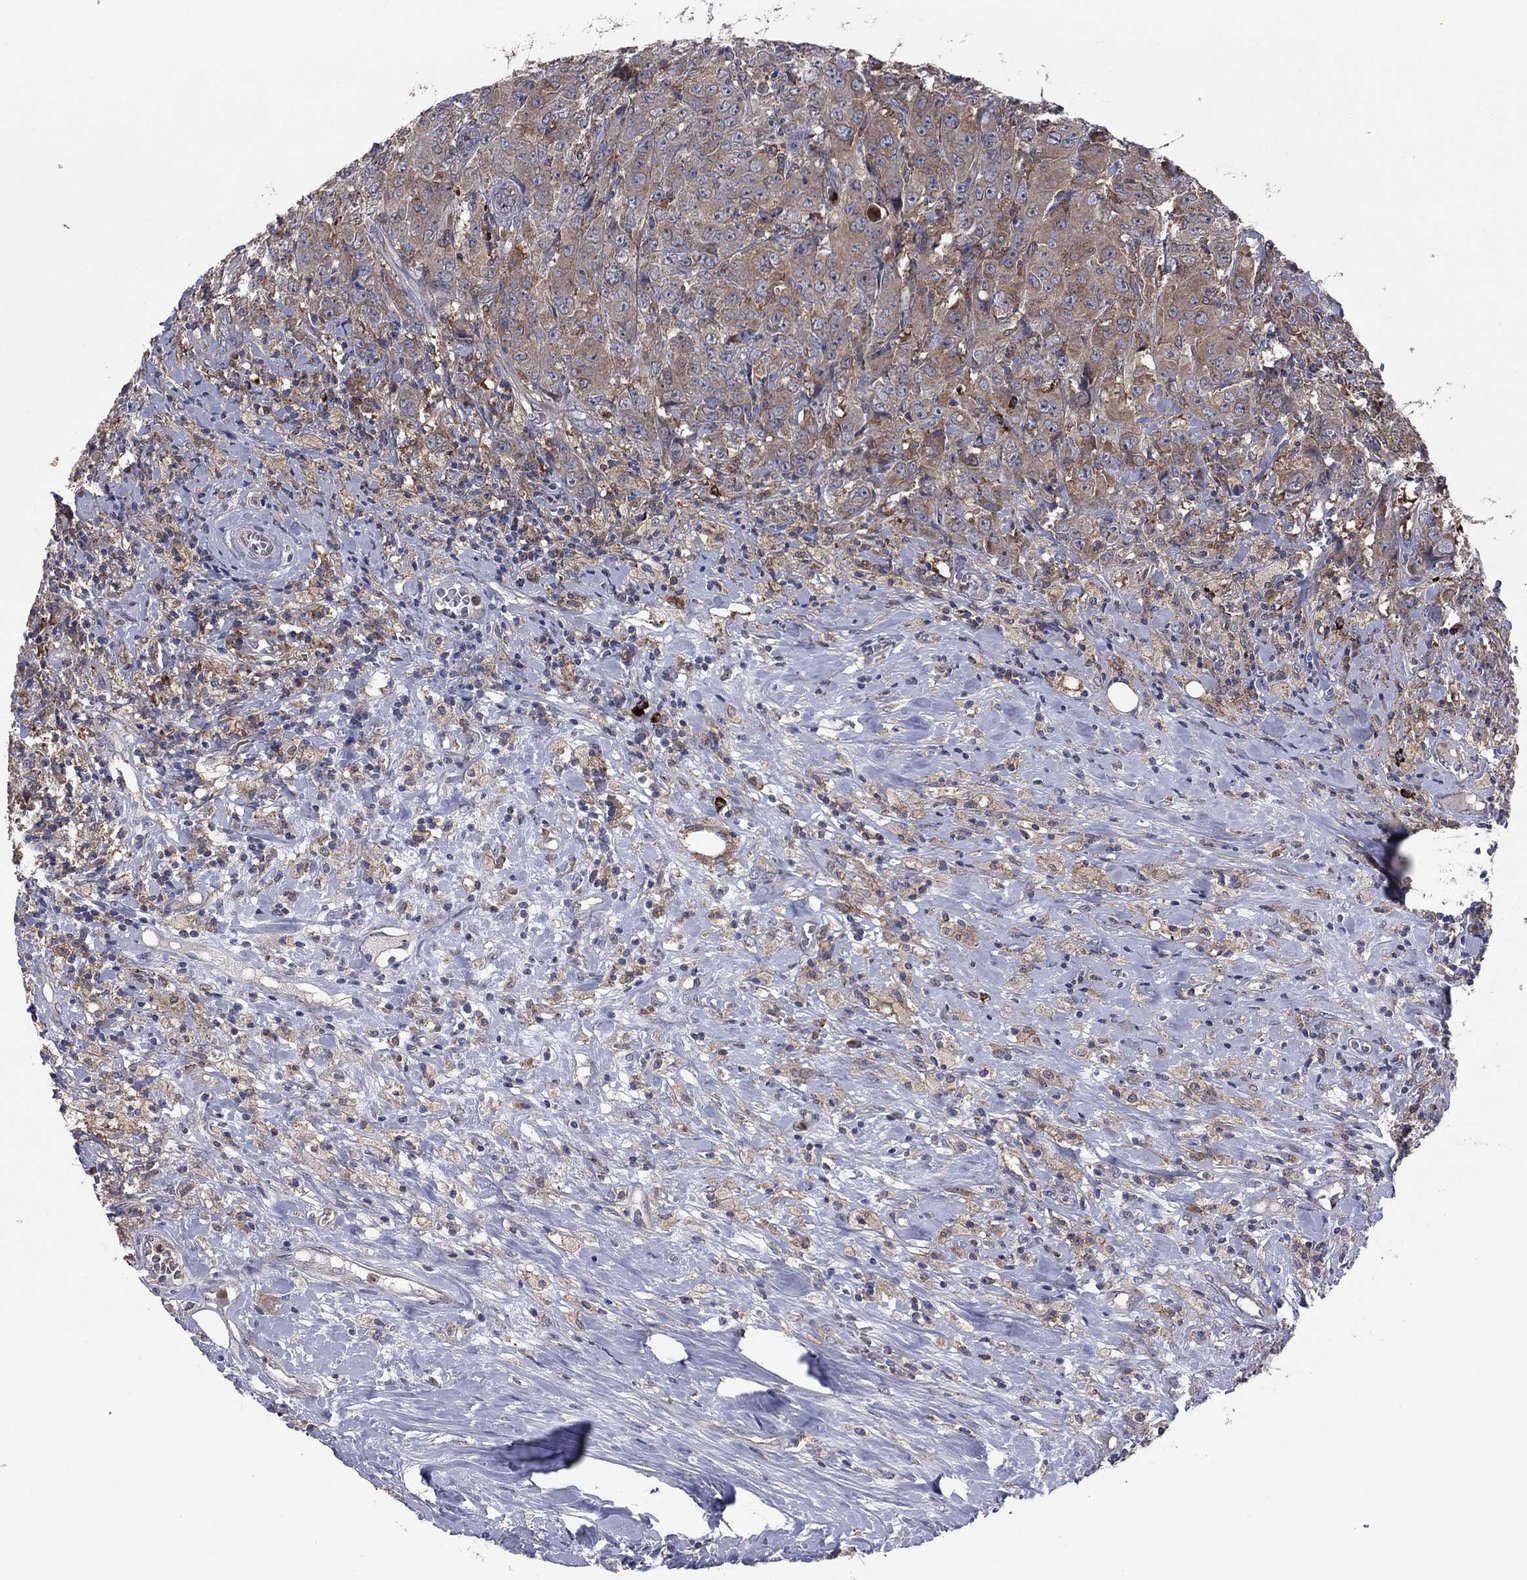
{"staining": {"intensity": "moderate", "quantity": "25%-75%", "location": "cytoplasmic/membranous"}, "tissue": "breast cancer", "cell_type": "Tumor cells", "image_type": "cancer", "snomed": [{"axis": "morphology", "description": "Duct carcinoma"}, {"axis": "topography", "description": "Breast"}], "caption": "Breast cancer (infiltrating ductal carcinoma) stained with DAB (3,3'-diaminobenzidine) IHC demonstrates medium levels of moderate cytoplasmic/membranous staining in about 25%-75% of tumor cells.", "gene": "MEA1", "patient": {"sex": "female", "age": 43}}